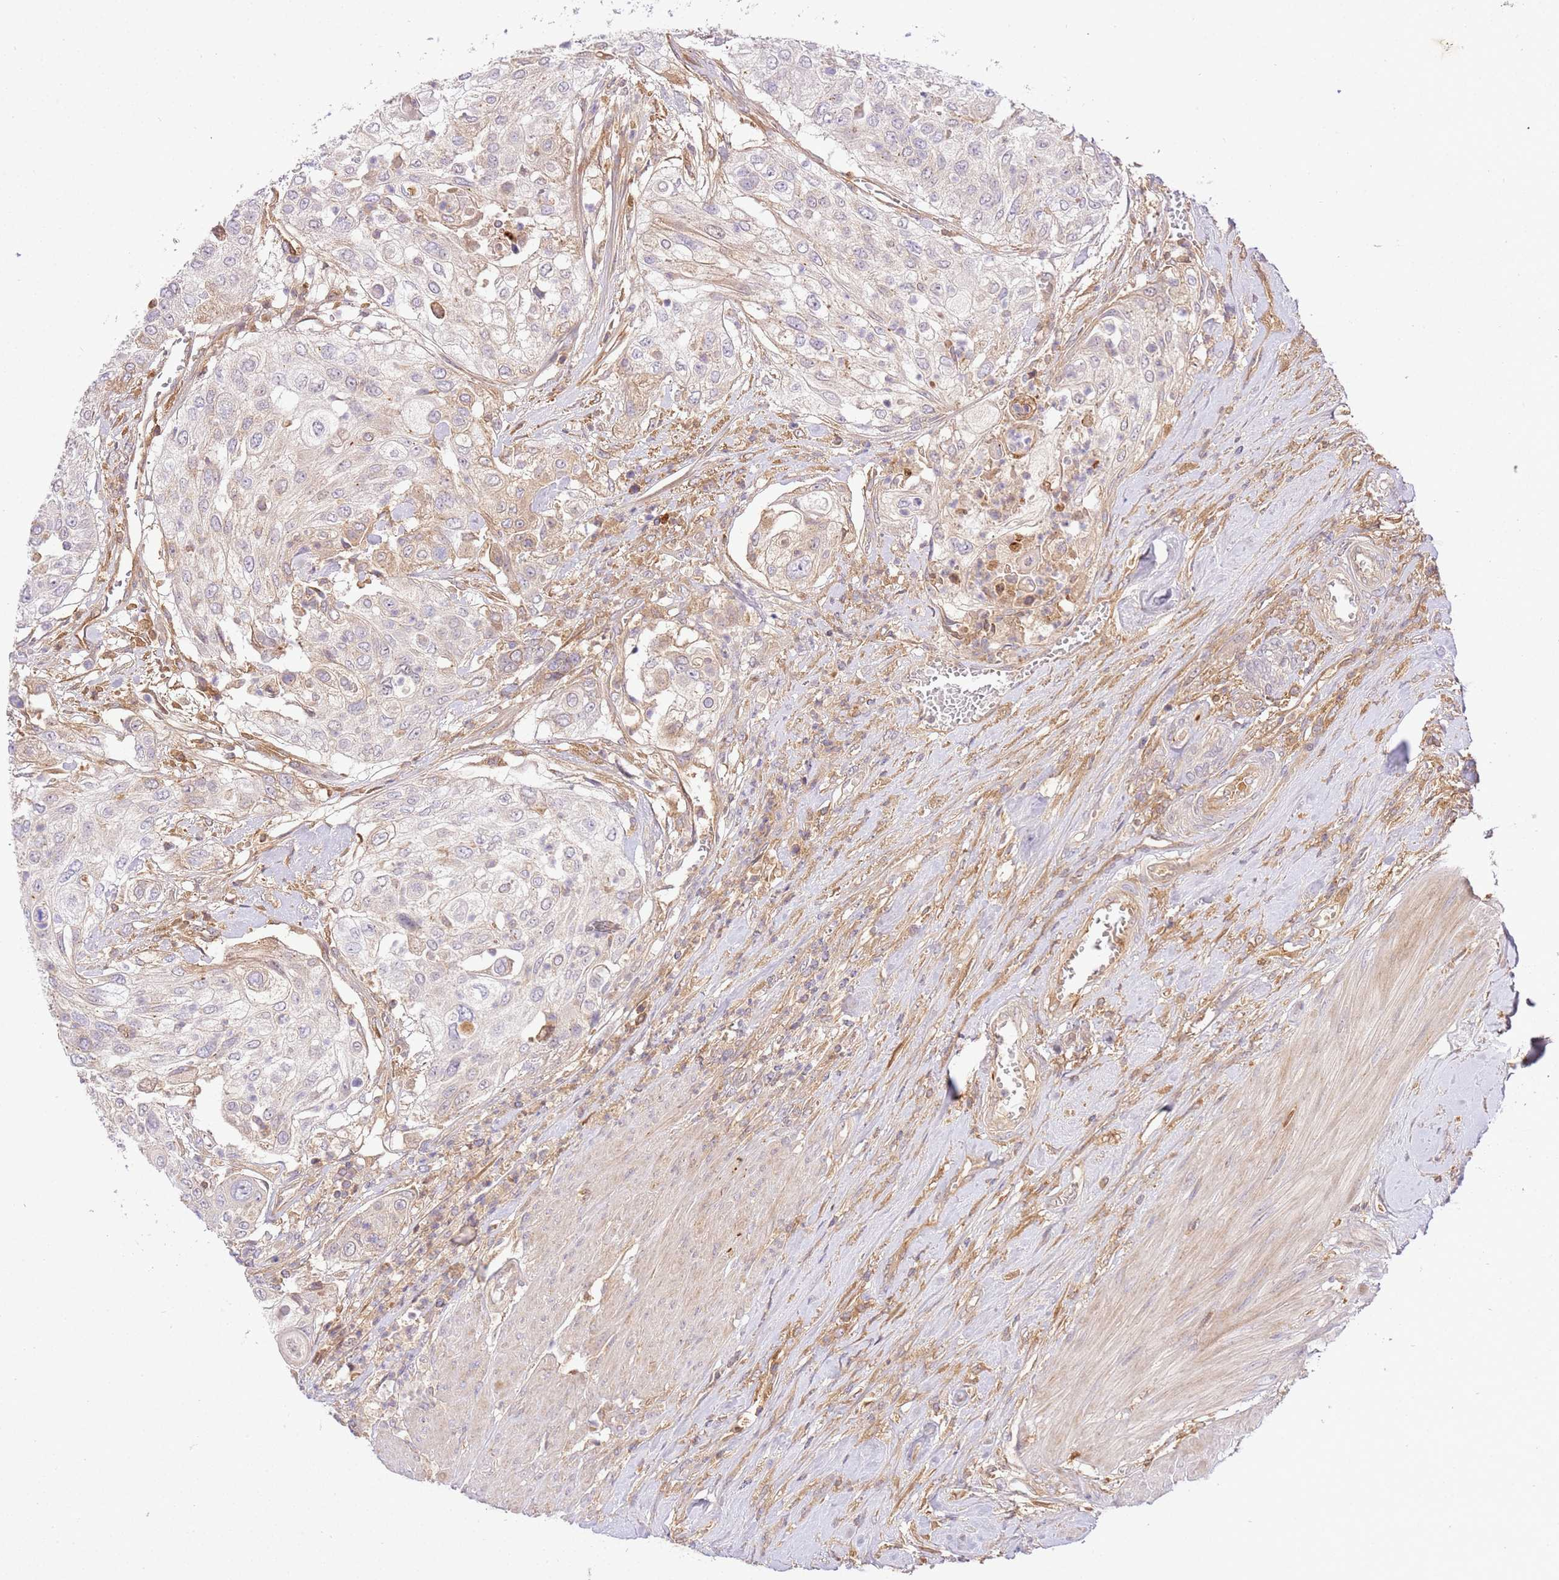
{"staining": {"intensity": "negative", "quantity": "none", "location": "none"}, "tissue": "urothelial cancer", "cell_type": "Tumor cells", "image_type": "cancer", "snomed": [{"axis": "morphology", "description": "Urothelial carcinoma, High grade"}, {"axis": "topography", "description": "Urinary bladder"}], "caption": "The immunohistochemistry image has no significant expression in tumor cells of high-grade urothelial carcinoma tissue. Brightfield microscopy of immunohistochemistry (IHC) stained with DAB (brown) and hematoxylin (blue), captured at high magnification.", "gene": "C8G", "patient": {"sex": "female", "age": 79}}